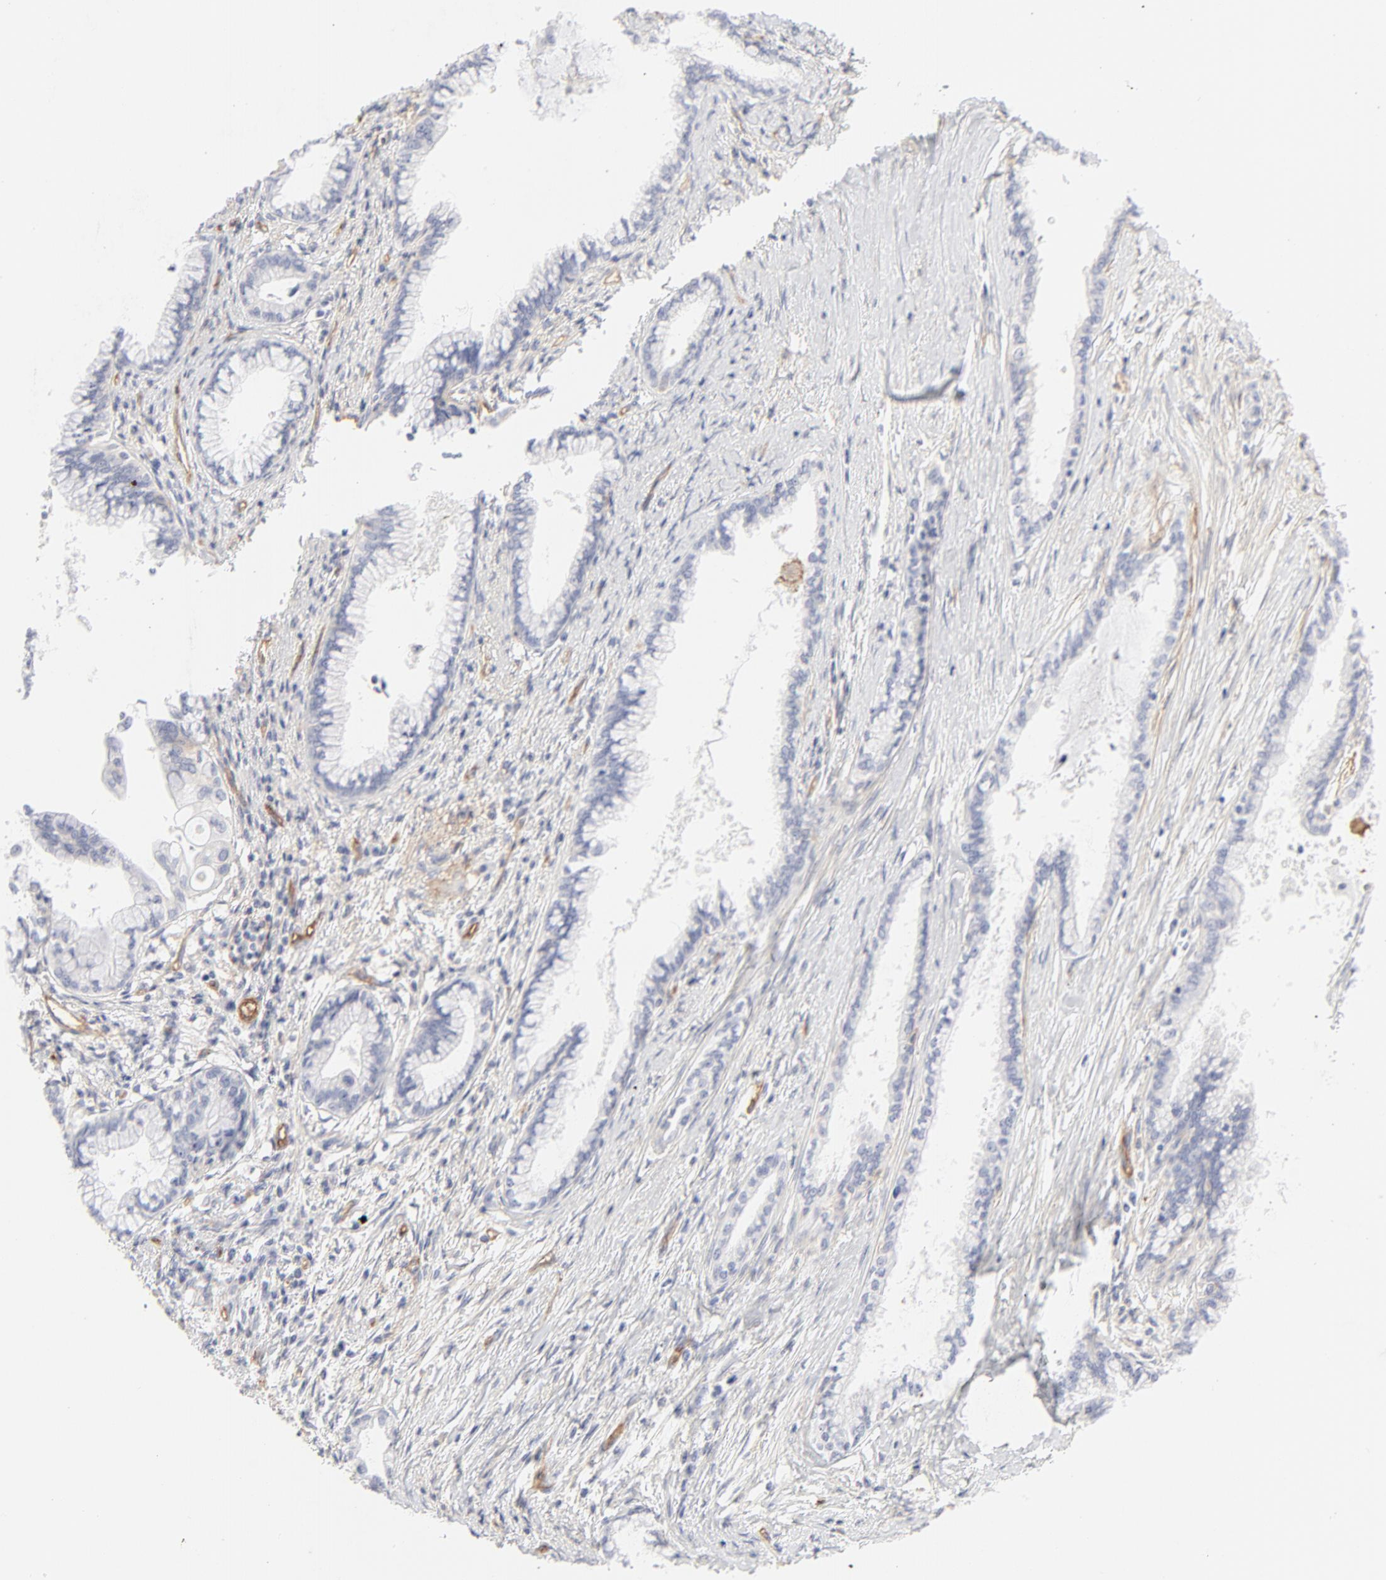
{"staining": {"intensity": "negative", "quantity": "none", "location": "none"}, "tissue": "pancreatic cancer", "cell_type": "Tumor cells", "image_type": "cancer", "snomed": [{"axis": "morphology", "description": "Adenocarcinoma, NOS"}, {"axis": "topography", "description": "Pancreas"}], "caption": "A high-resolution image shows immunohistochemistry (IHC) staining of pancreatic cancer, which exhibits no significant expression in tumor cells.", "gene": "ITGA5", "patient": {"sex": "female", "age": 64}}